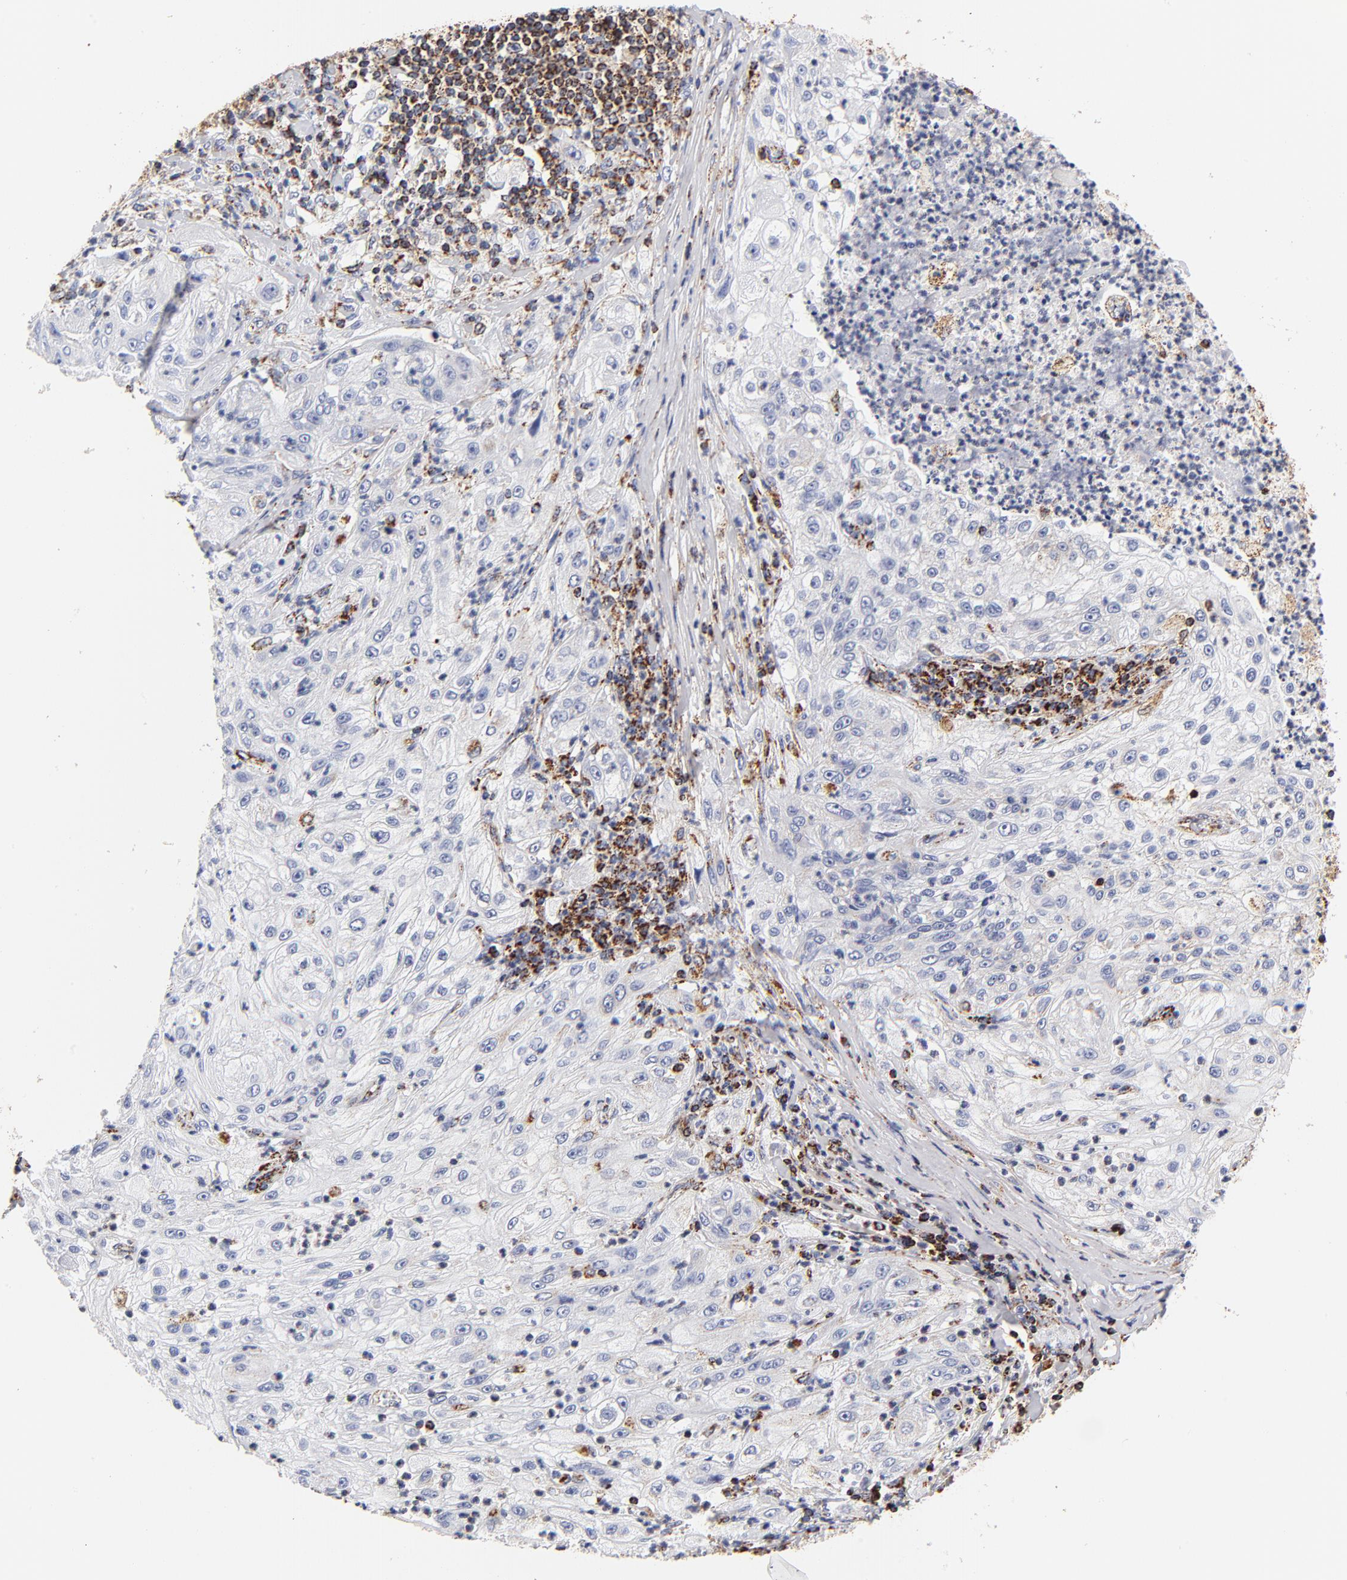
{"staining": {"intensity": "negative", "quantity": "none", "location": "none"}, "tissue": "lung cancer", "cell_type": "Tumor cells", "image_type": "cancer", "snomed": [{"axis": "morphology", "description": "Inflammation, NOS"}, {"axis": "morphology", "description": "Squamous cell carcinoma, NOS"}, {"axis": "topography", "description": "Lymph node"}, {"axis": "topography", "description": "Soft tissue"}, {"axis": "topography", "description": "Lung"}], "caption": "Tumor cells are negative for protein expression in human squamous cell carcinoma (lung). Brightfield microscopy of immunohistochemistry stained with DAB (3,3'-diaminobenzidine) (brown) and hematoxylin (blue), captured at high magnification.", "gene": "ECHS1", "patient": {"sex": "male", "age": 66}}